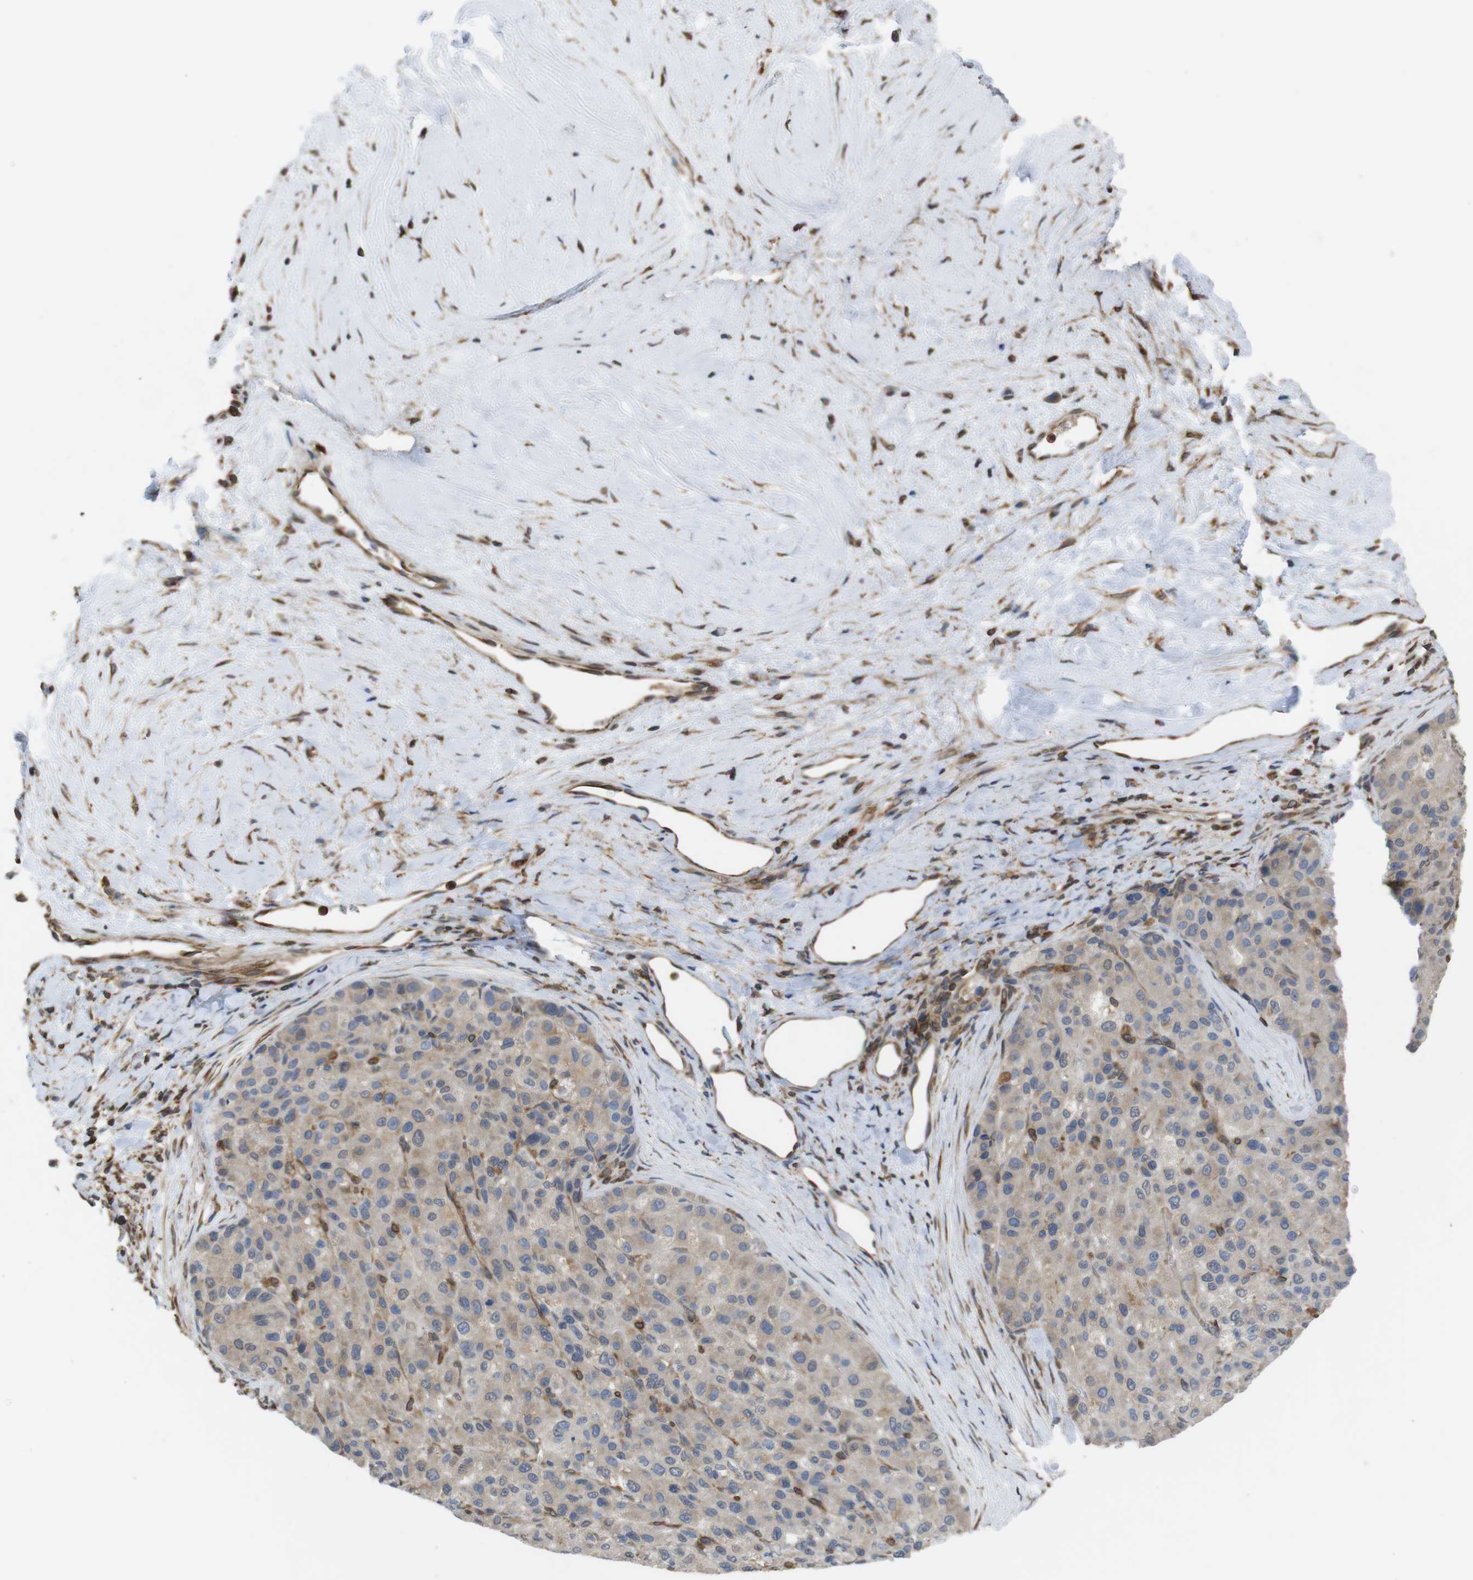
{"staining": {"intensity": "weak", "quantity": ">75%", "location": "cytoplasmic/membranous"}, "tissue": "liver cancer", "cell_type": "Tumor cells", "image_type": "cancer", "snomed": [{"axis": "morphology", "description": "Carcinoma, Hepatocellular, NOS"}, {"axis": "topography", "description": "Liver"}], "caption": "Immunohistochemistry (DAB) staining of human liver hepatocellular carcinoma exhibits weak cytoplasmic/membranous protein expression in approximately >75% of tumor cells.", "gene": "ARL6IP5", "patient": {"sex": "male", "age": 80}}